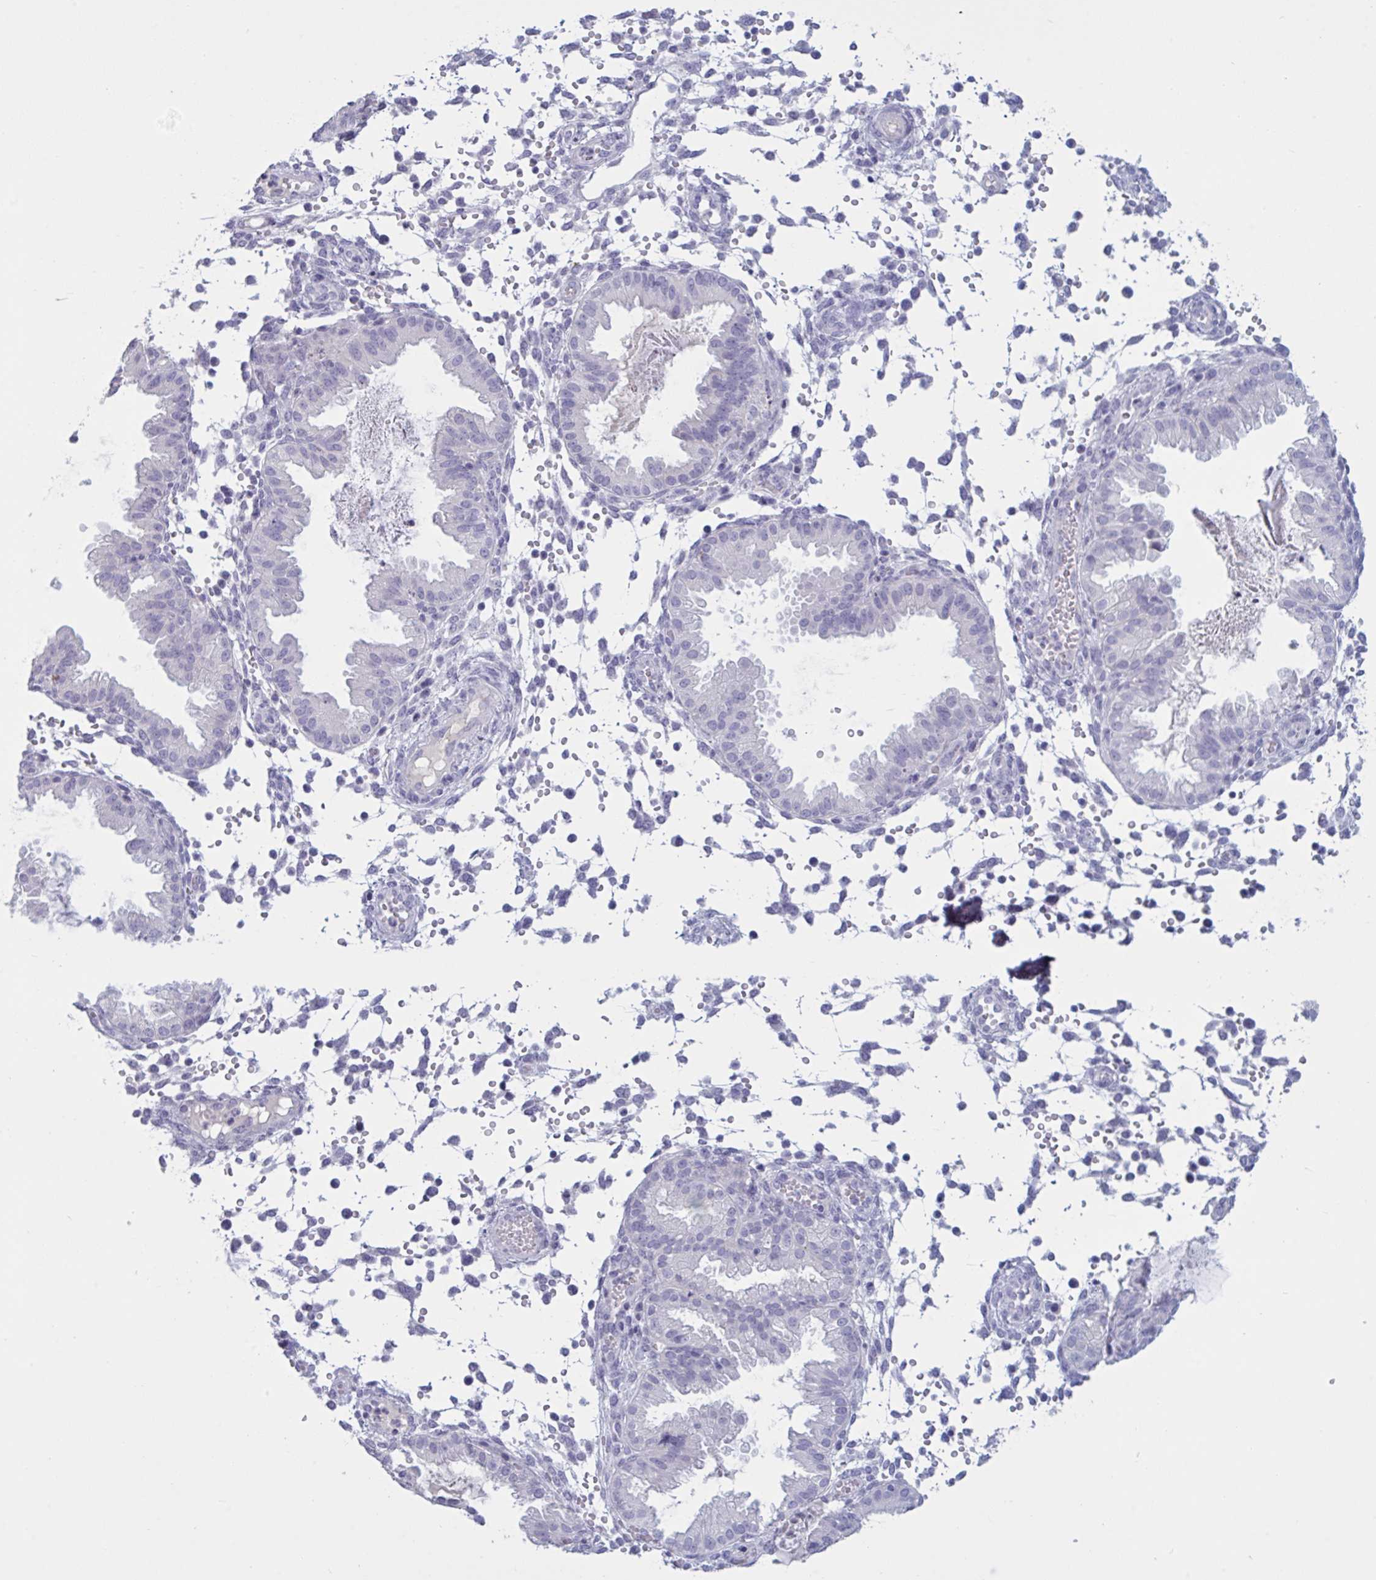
{"staining": {"intensity": "negative", "quantity": "none", "location": "none"}, "tissue": "endometrium", "cell_type": "Cells in endometrial stroma", "image_type": "normal", "snomed": [{"axis": "morphology", "description": "Normal tissue, NOS"}, {"axis": "topography", "description": "Endometrium"}], "caption": "This is a image of immunohistochemistry (IHC) staining of normal endometrium, which shows no positivity in cells in endometrial stroma.", "gene": "NDUFC2", "patient": {"sex": "female", "age": 33}}